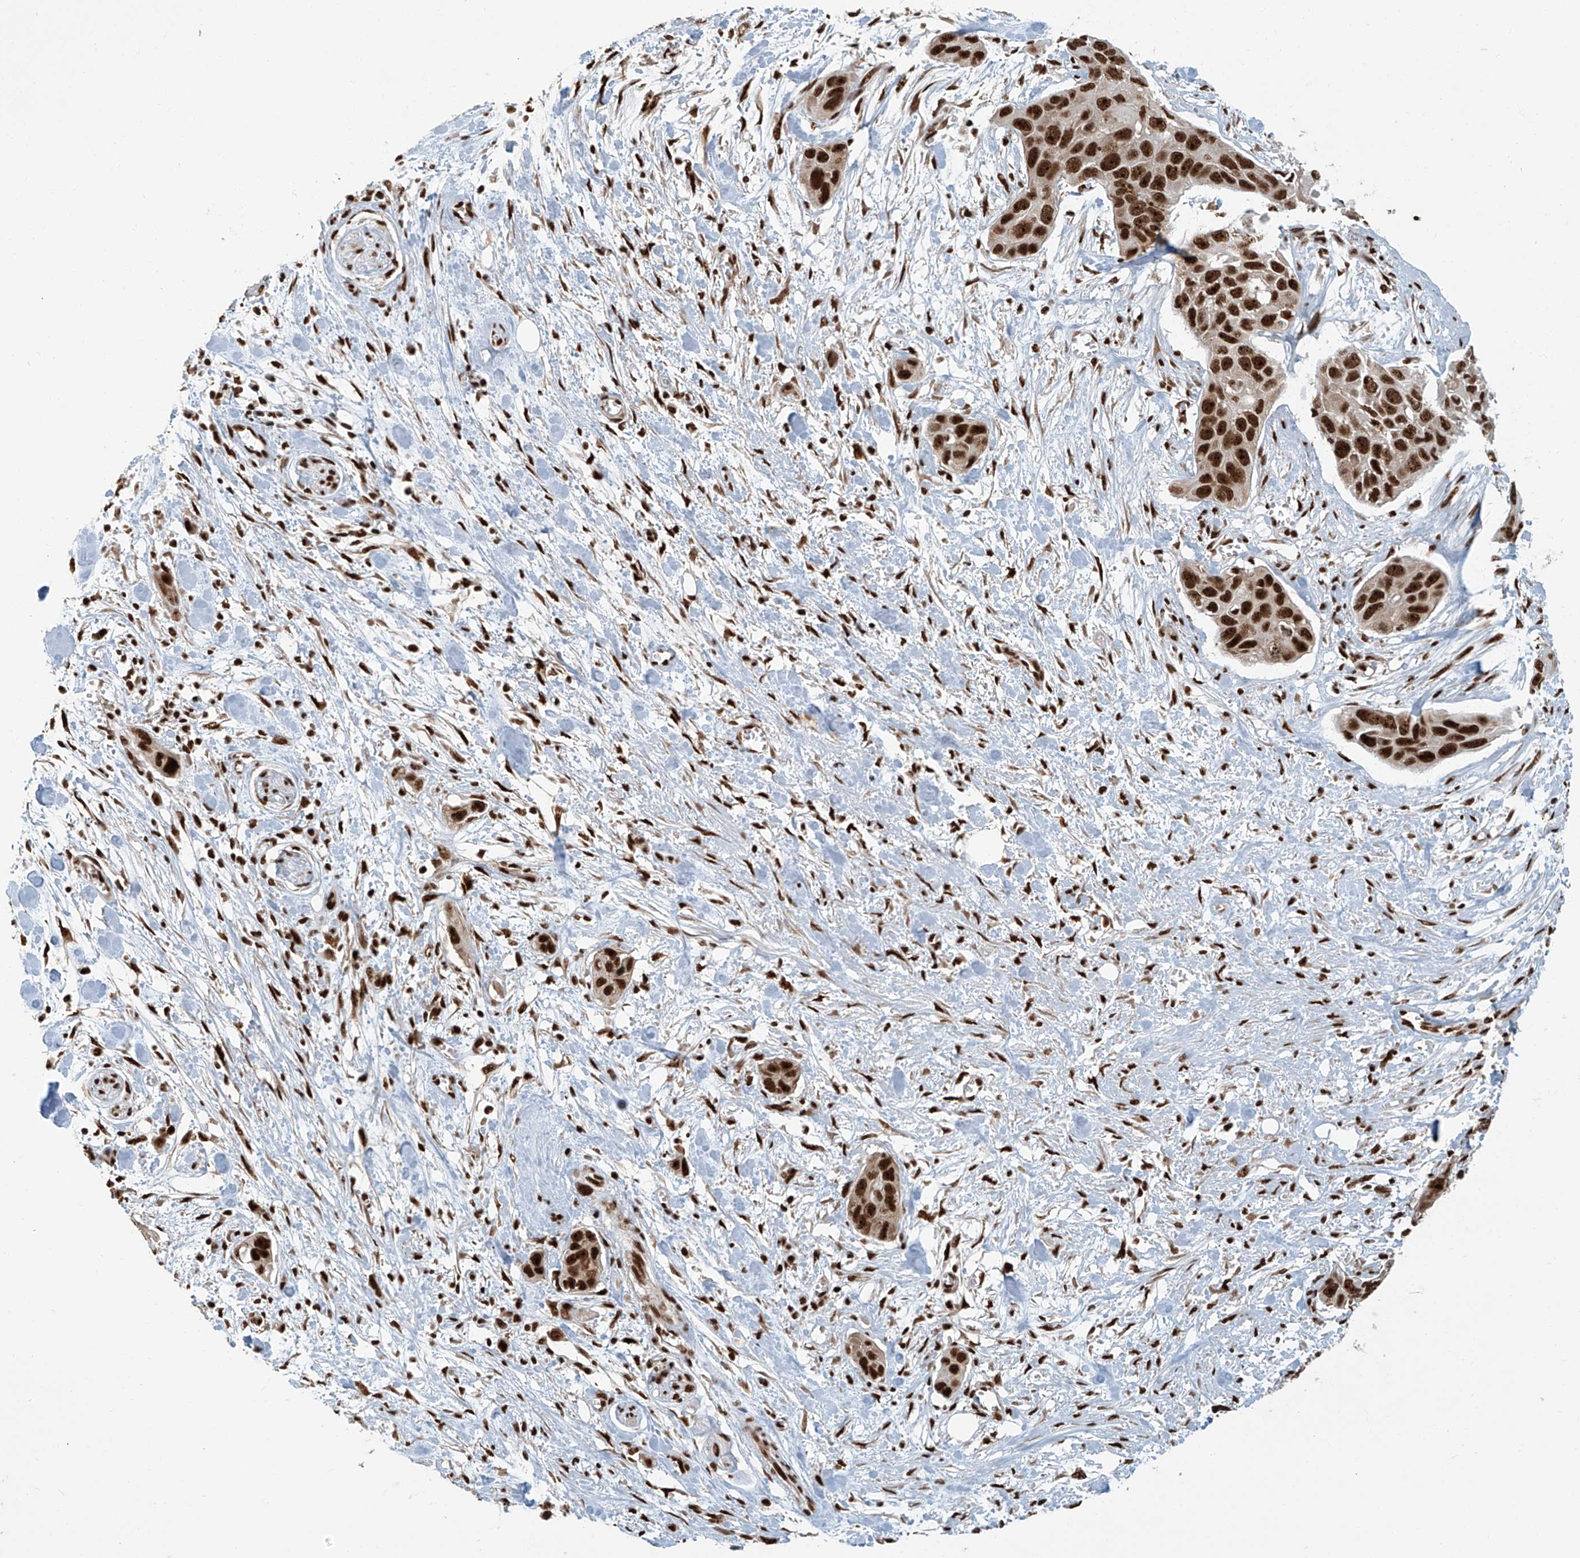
{"staining": {"intensity": "strong", "quantity": ">75%", "location": "nuclear"}, "tissue": "pancreatic cancer", "cell_type": "Tumor cells", "image_type": "cancer", "snomed": [{"axis": "morphology", "description": "Adenocarcinoma, NOS"}, {"axis": "topography", "description": "Pancreas"}], "caption": "Immunohistochemistry (DAB) staining of pancreatic cancer reveals strong nuclear protein staining in approximately >75% of tumor cells. (Brightfield microscopy of DAB IHC at high magnification).", "gene": "FAM193B", "patient": {"sex": "female", "age": 60}}